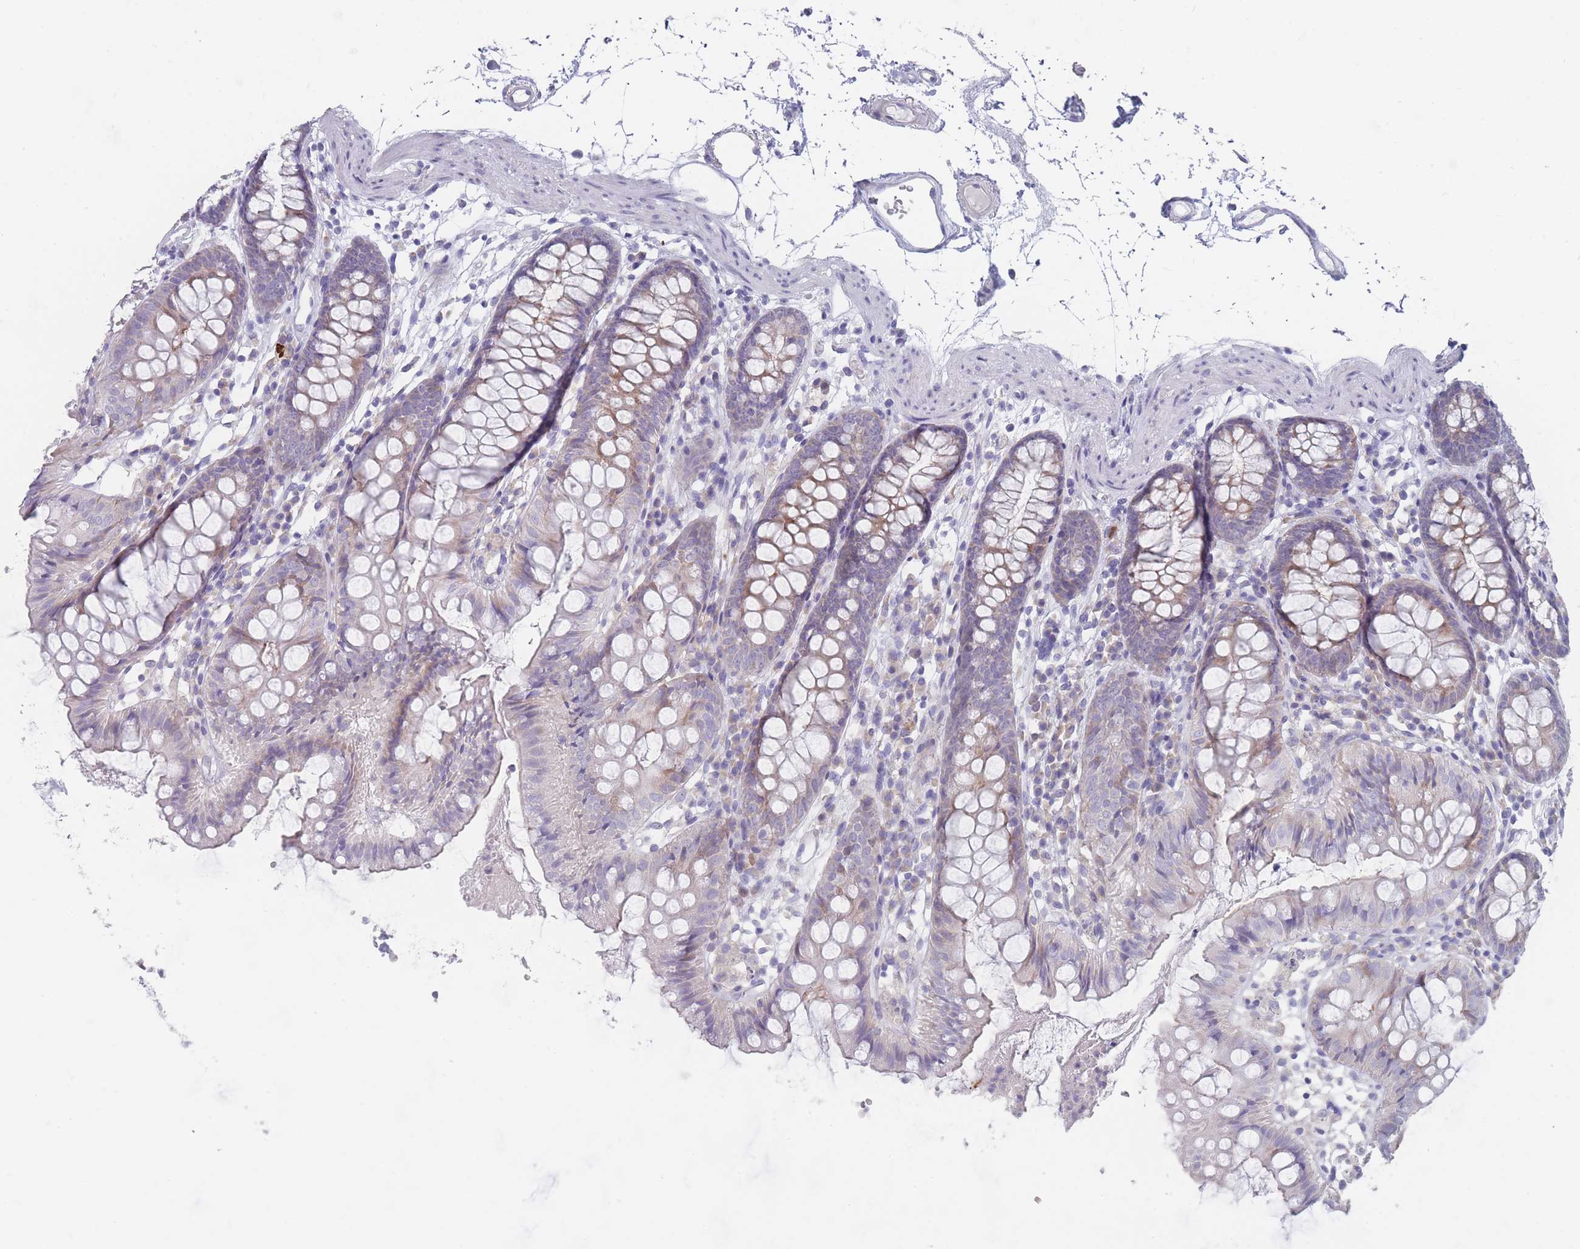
{"staining": {"intensity": "negative", "quantity": "none", "location": "none"}, "tissue": "colon", "cell_type": "Endothelial cells", "image_type": "normal", "snomed": [{"axis": "morphology", "description": "Normal tissue, NOS"}, {"axis": "topography", "description": "Colon"}], "caption": "IHC of unremarkable human colon exhibits no expression in endothelial cells. (DAB immunohistochemistry visualized using brightfield microscopy, high magnification).", "gene": "PIGU", "patient": {"sex": "female", "age": 84}}